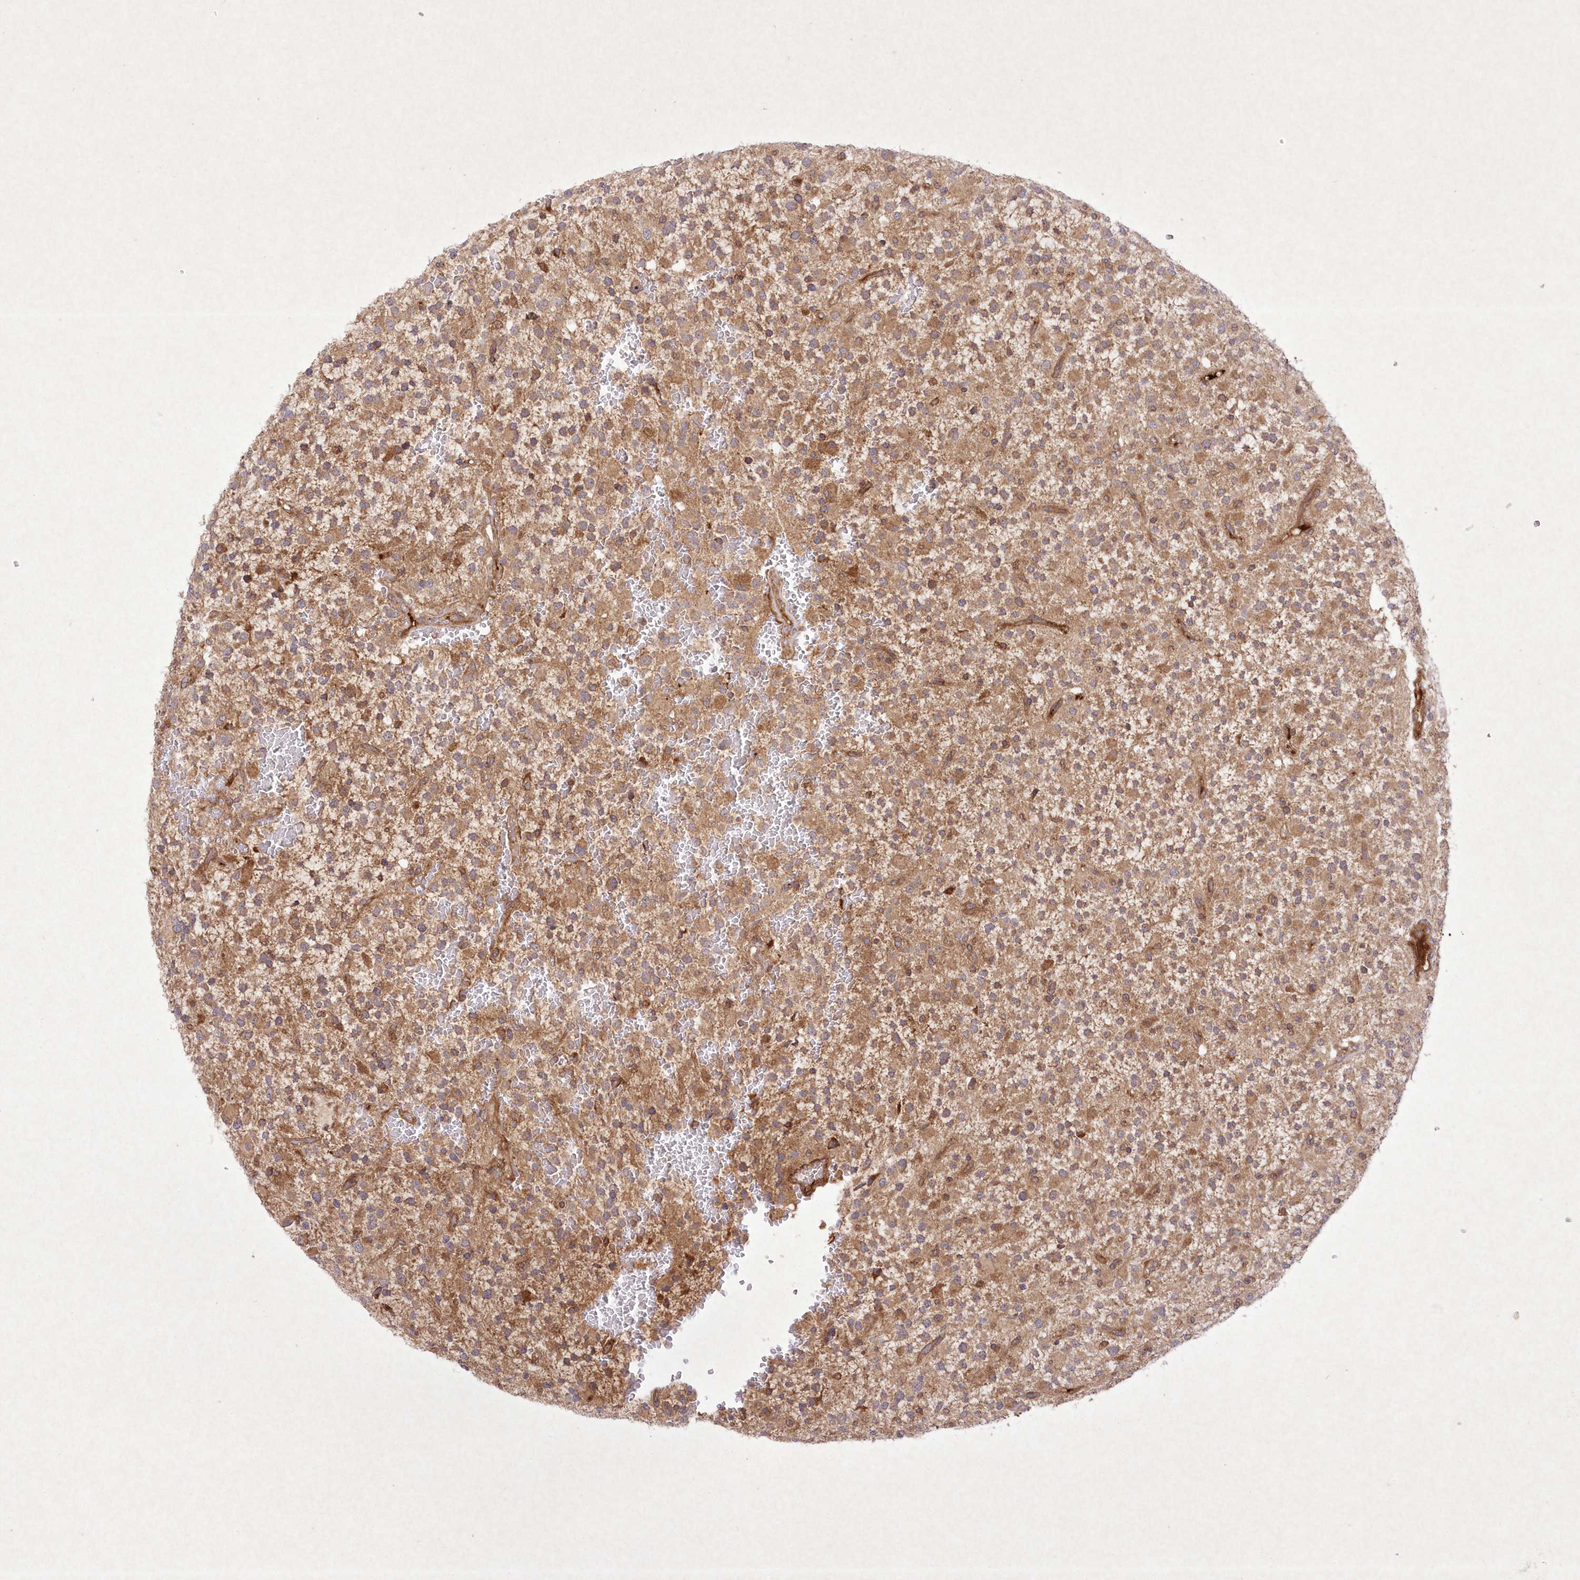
{"staining": {"intensity": "moderate", "quantity": "25%-75%", "location": "cytoplasmic/membranous"}, "tissue": "glioma", "cell_type": "Tumor cells", "image_type": "cancer", "snomed": [{"axis": "morphology", "description": "Glioma, malignant, High grade"}, {"axis": "topography", "description": "Brain"}], "caption": "Immunohistochemical staining of human malignant glioma (high-grade) shows medium levels of moderate cytoplasmic/membranous protein staining in about 25%-75% of tumor cells.", "gene": "APOM", "patient": {"sex": "male", "age": 34}}